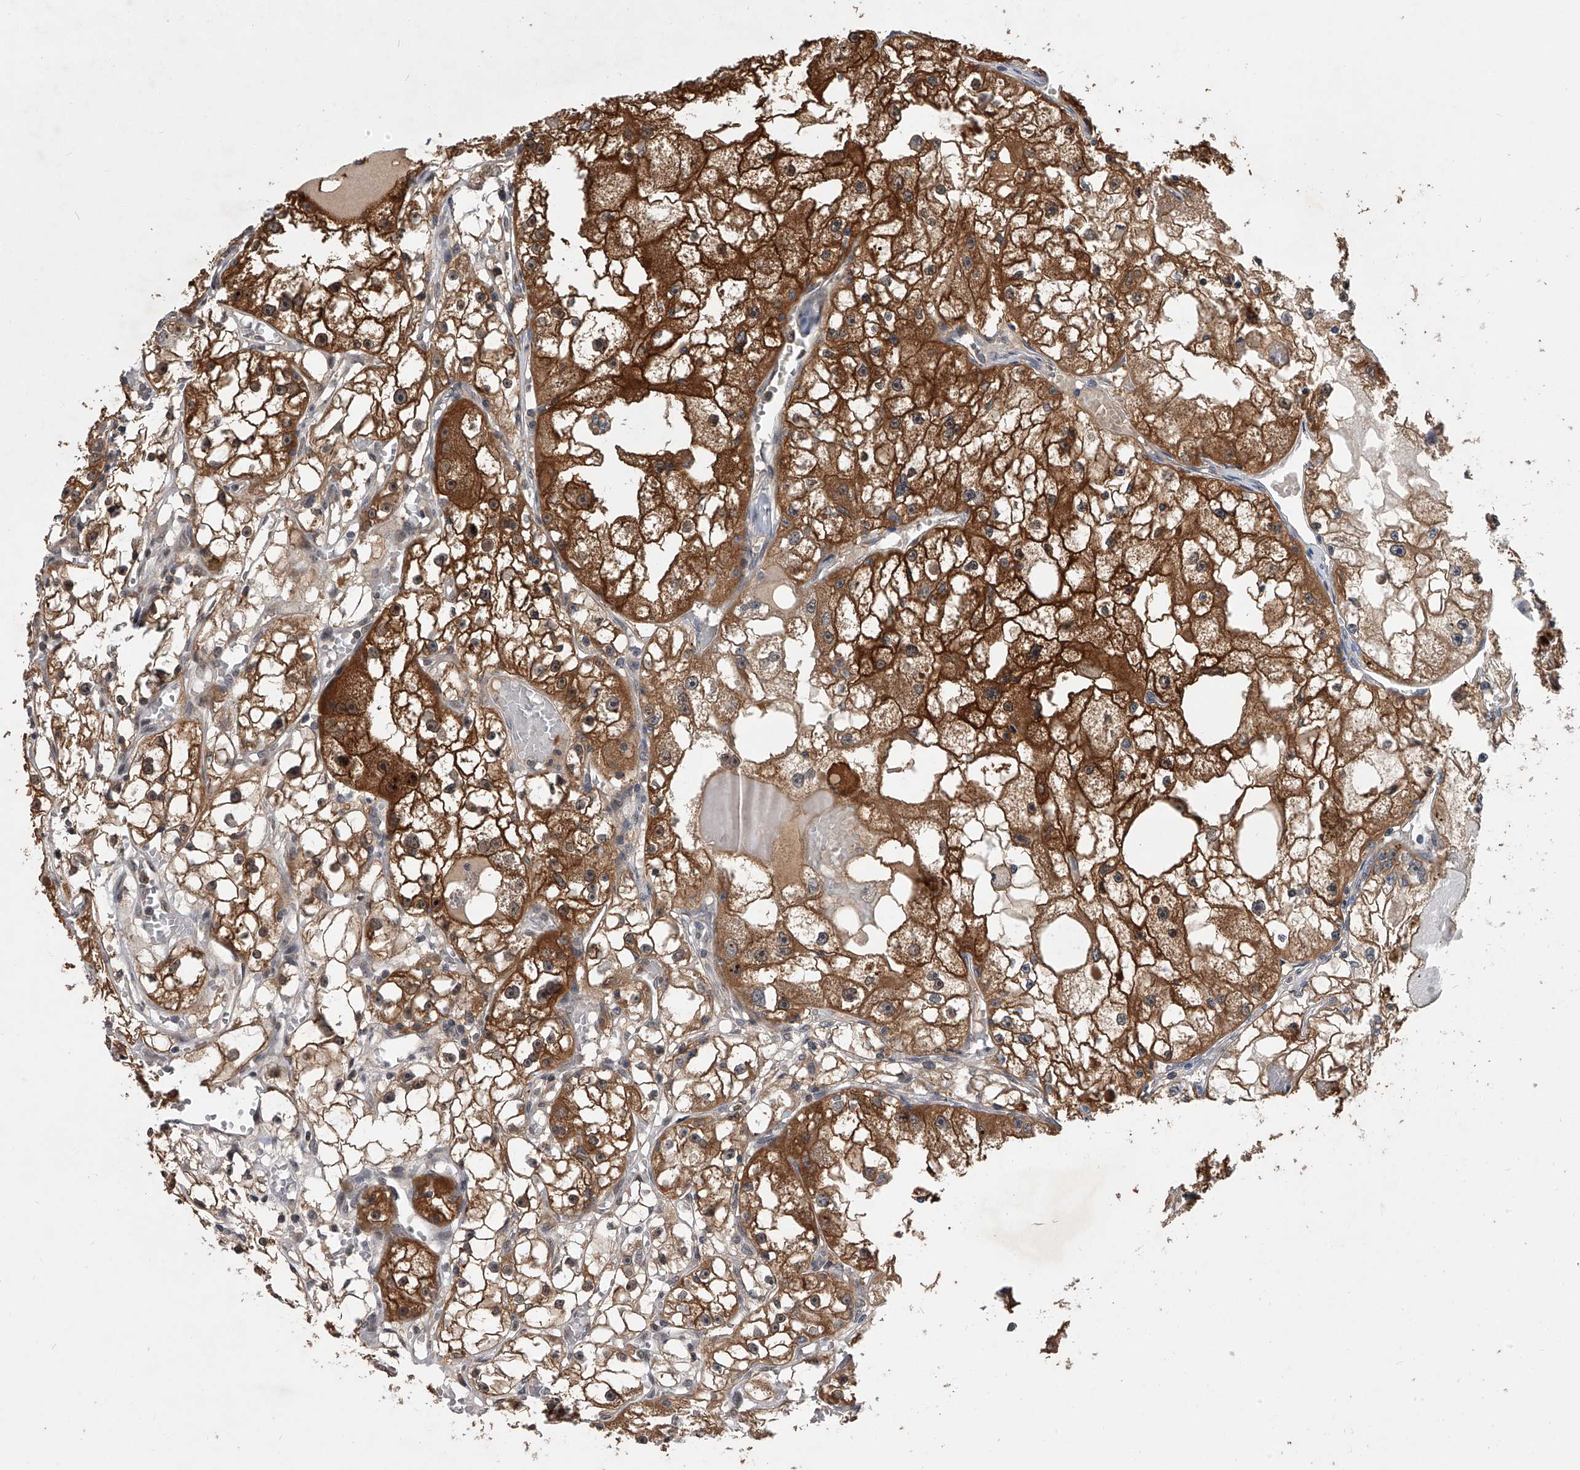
{"staining": {"intensity": "strong", "quantity": ">75%", "location": "cytoplasmic/membranous"}, "tissue": "renal cancer", "cell_type": "Tumor cells", "image_type": "cancer", "snomed": [{"axis": "morphology", "description": "Adenocarcinoma, NOS"}, {"axis": "topography", "description": "Kidney"}], "caption": "Strong cytoplasmic/membranous staining for a protein is appreciated in about >75% of tumor cells of renal cancer (adenocarcinoma) using immunohistochemistry.", "gene": "BHLHE23", "patient": {"sex": "male", "age": 56}}